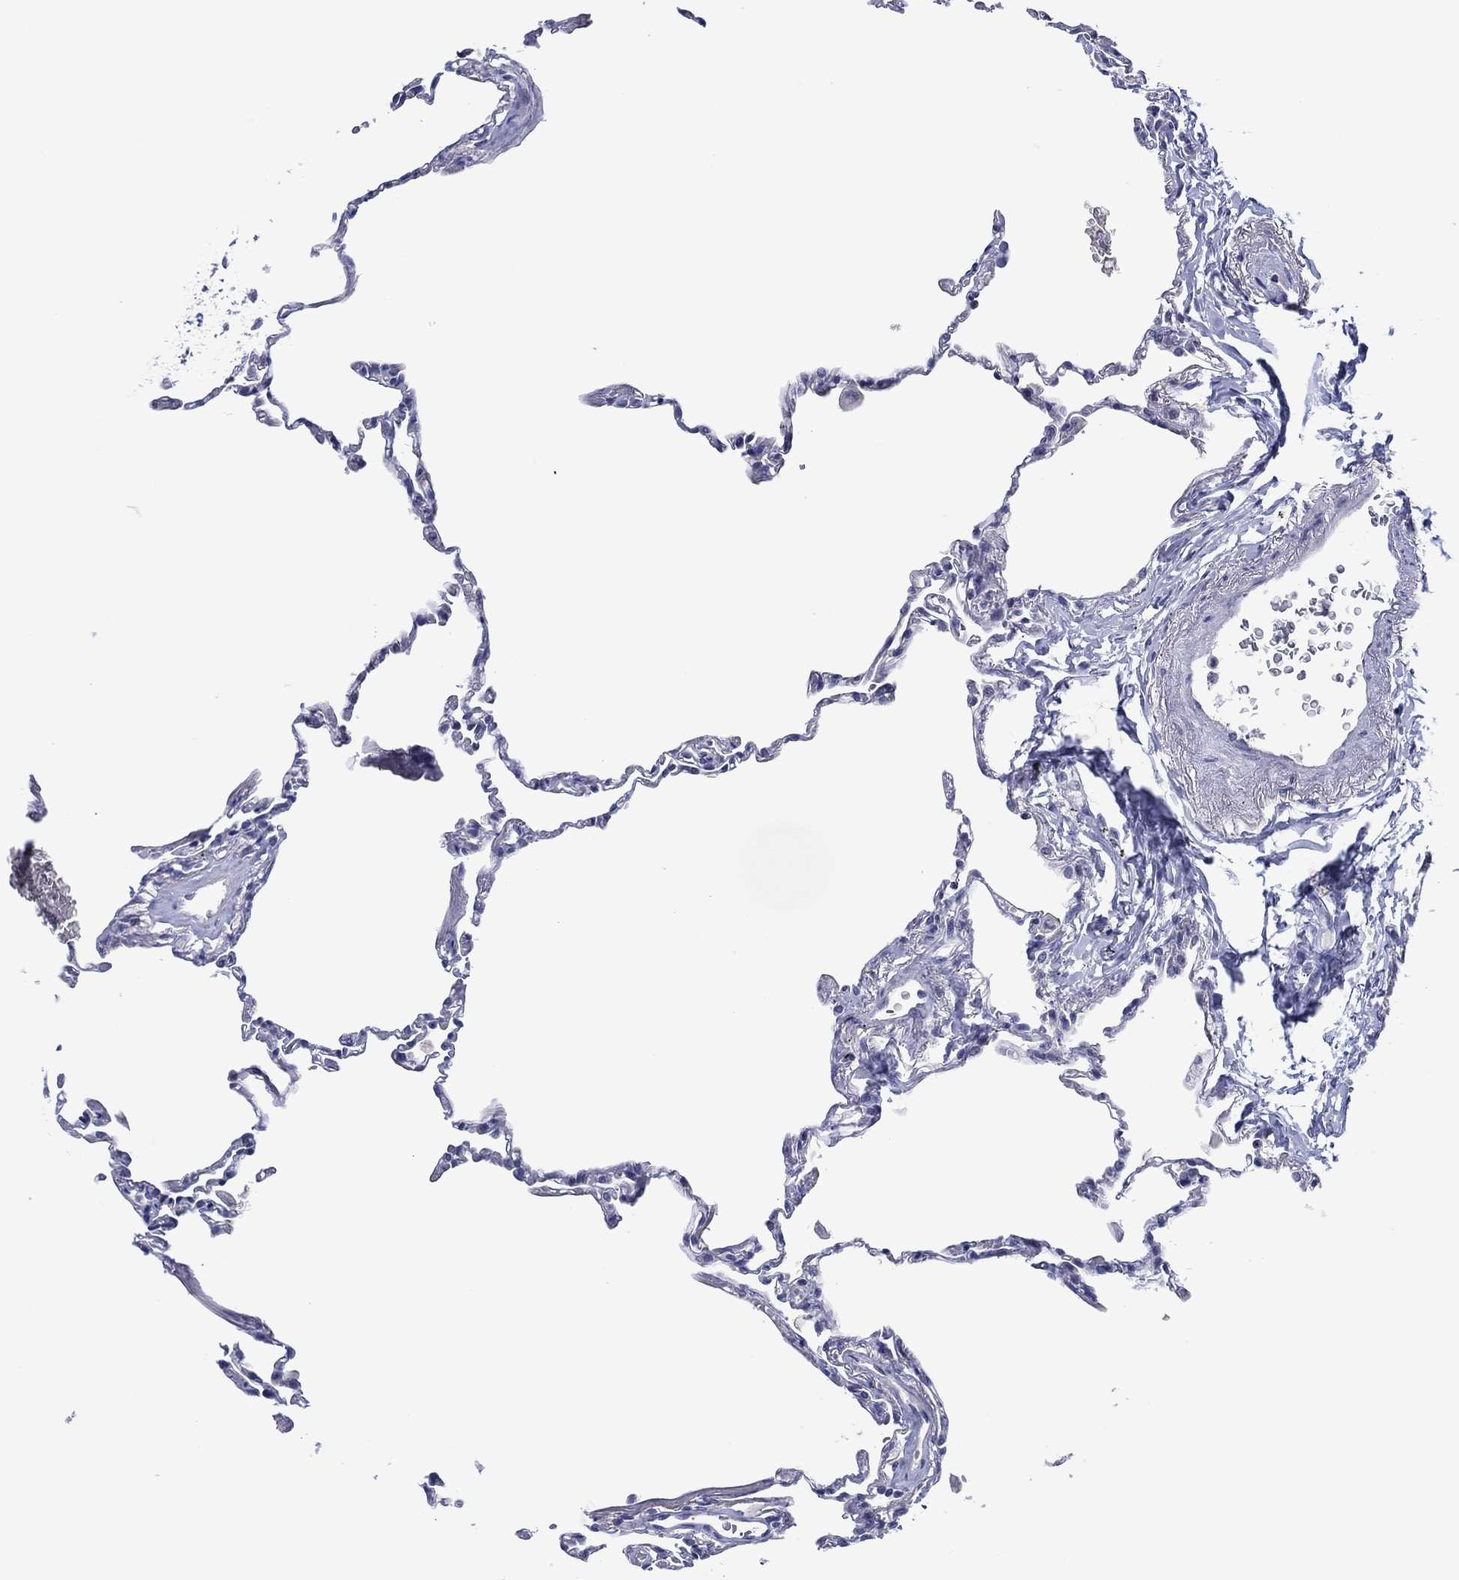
{"staining": {"intensity": "negative", "quantity": "none", "location": "none"}, "tissue": "lung", "cell_type": "Alveolar cells", "image_type": "normal", "snomed": [{"axis": "morphology", "description": "Normal tissue, NOS"}, {"axis": "topography", "description": "Lung"}], "caption": "The immunohistochemistry photomicrograph has no significant positivity in alveolar cells of lung.", "gene": "TRIM31", "patient": {"sex": "female", "age": 57}}